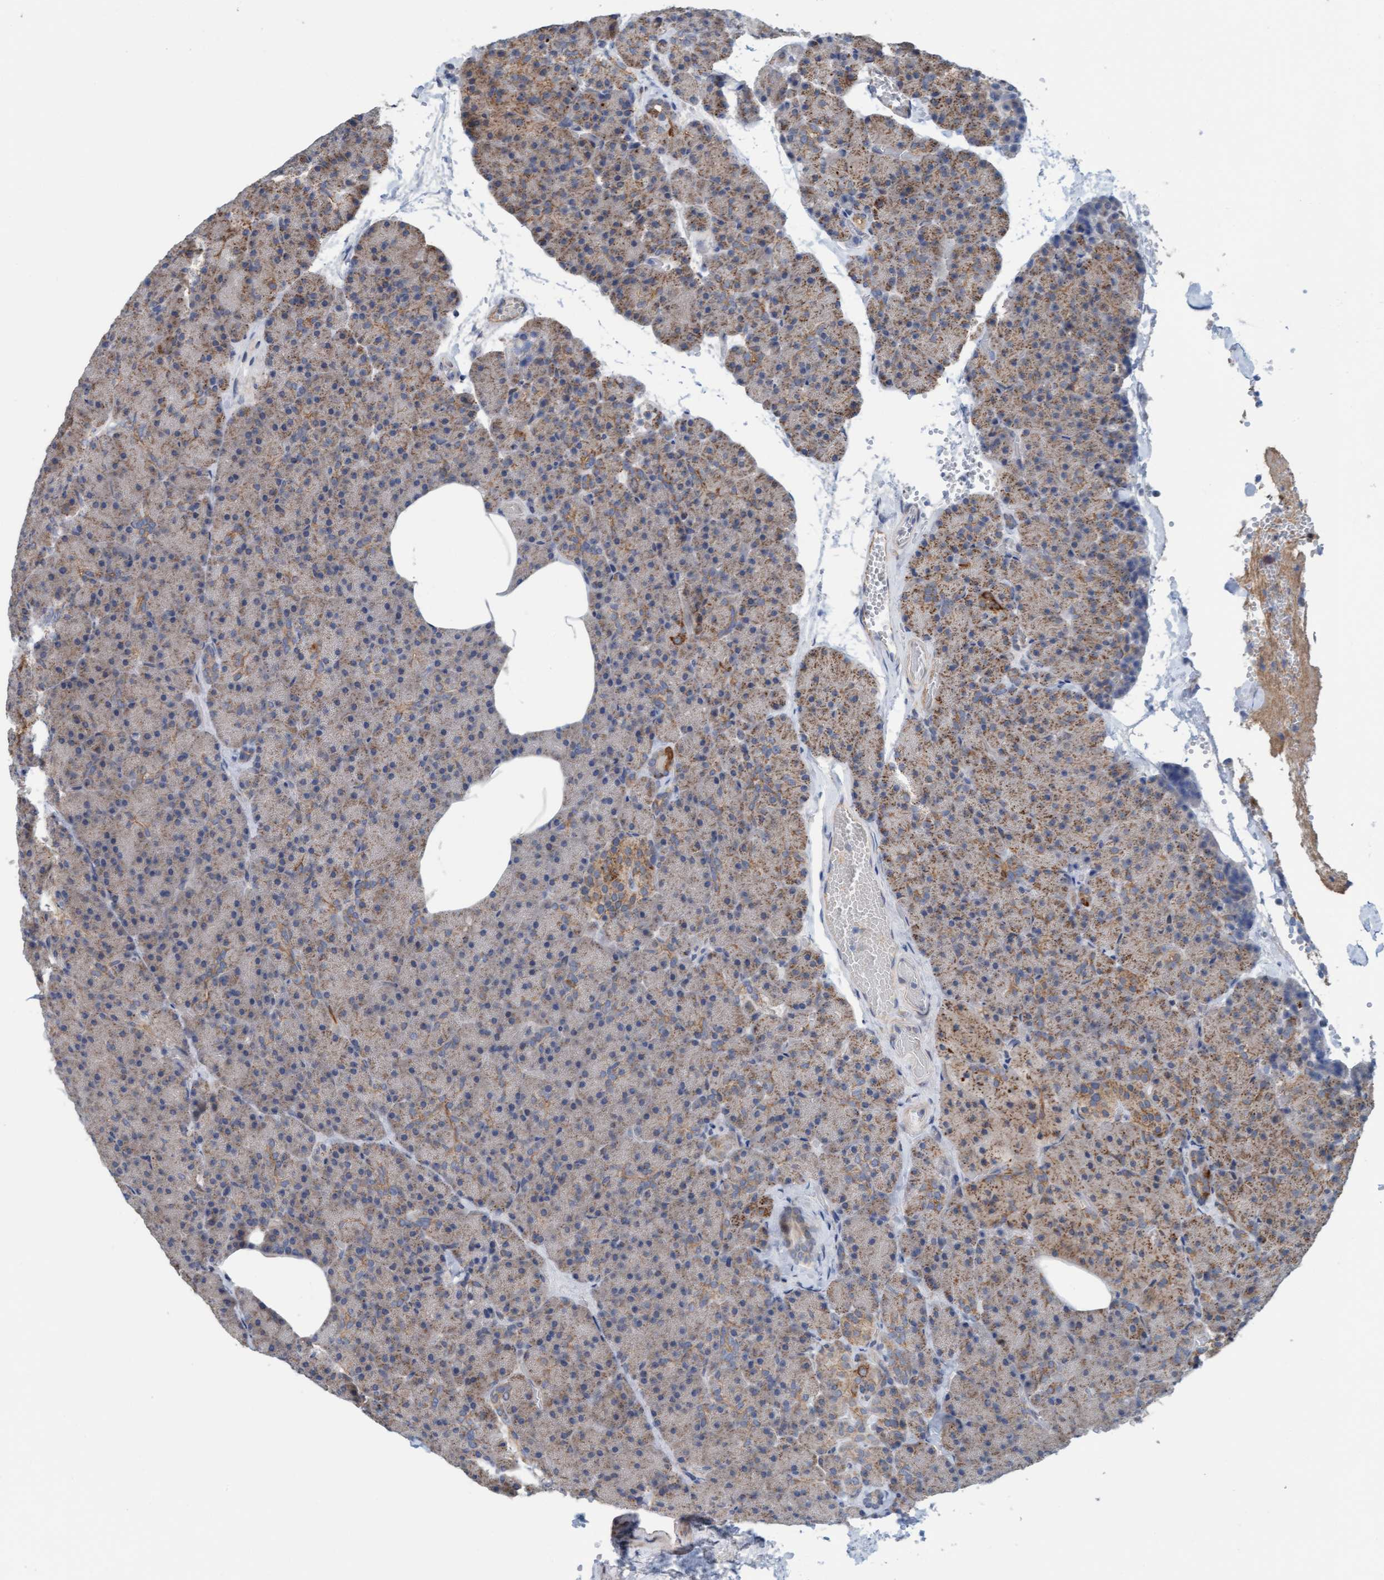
{"staining": {"intensity": "weak", "quantity": ">75%", "location": "cytoplasmic/membranous"}, "tissue": "pancreas", "cell_type": "Exocrine glandular cells", "image_type": "normal", "snomed": [{"axis": "morphology", "description": "Normal tissue, NOS"}, {"axis": "morphology", "description": "Carcinoid, malignant, NOS"}, {"axis": "topography", "description": "Pancreas"}], "caption": "Protein expression by IHC displays weak cytoplasmic/membranous positivity in about >75% of exocrine glandular cells in unremarkable pancreas. (brown staining indicates protein expression, while blue staining denotes nuclei).", "gene": "ZNF566", "patient": {"sex": "female", "age": 35}}